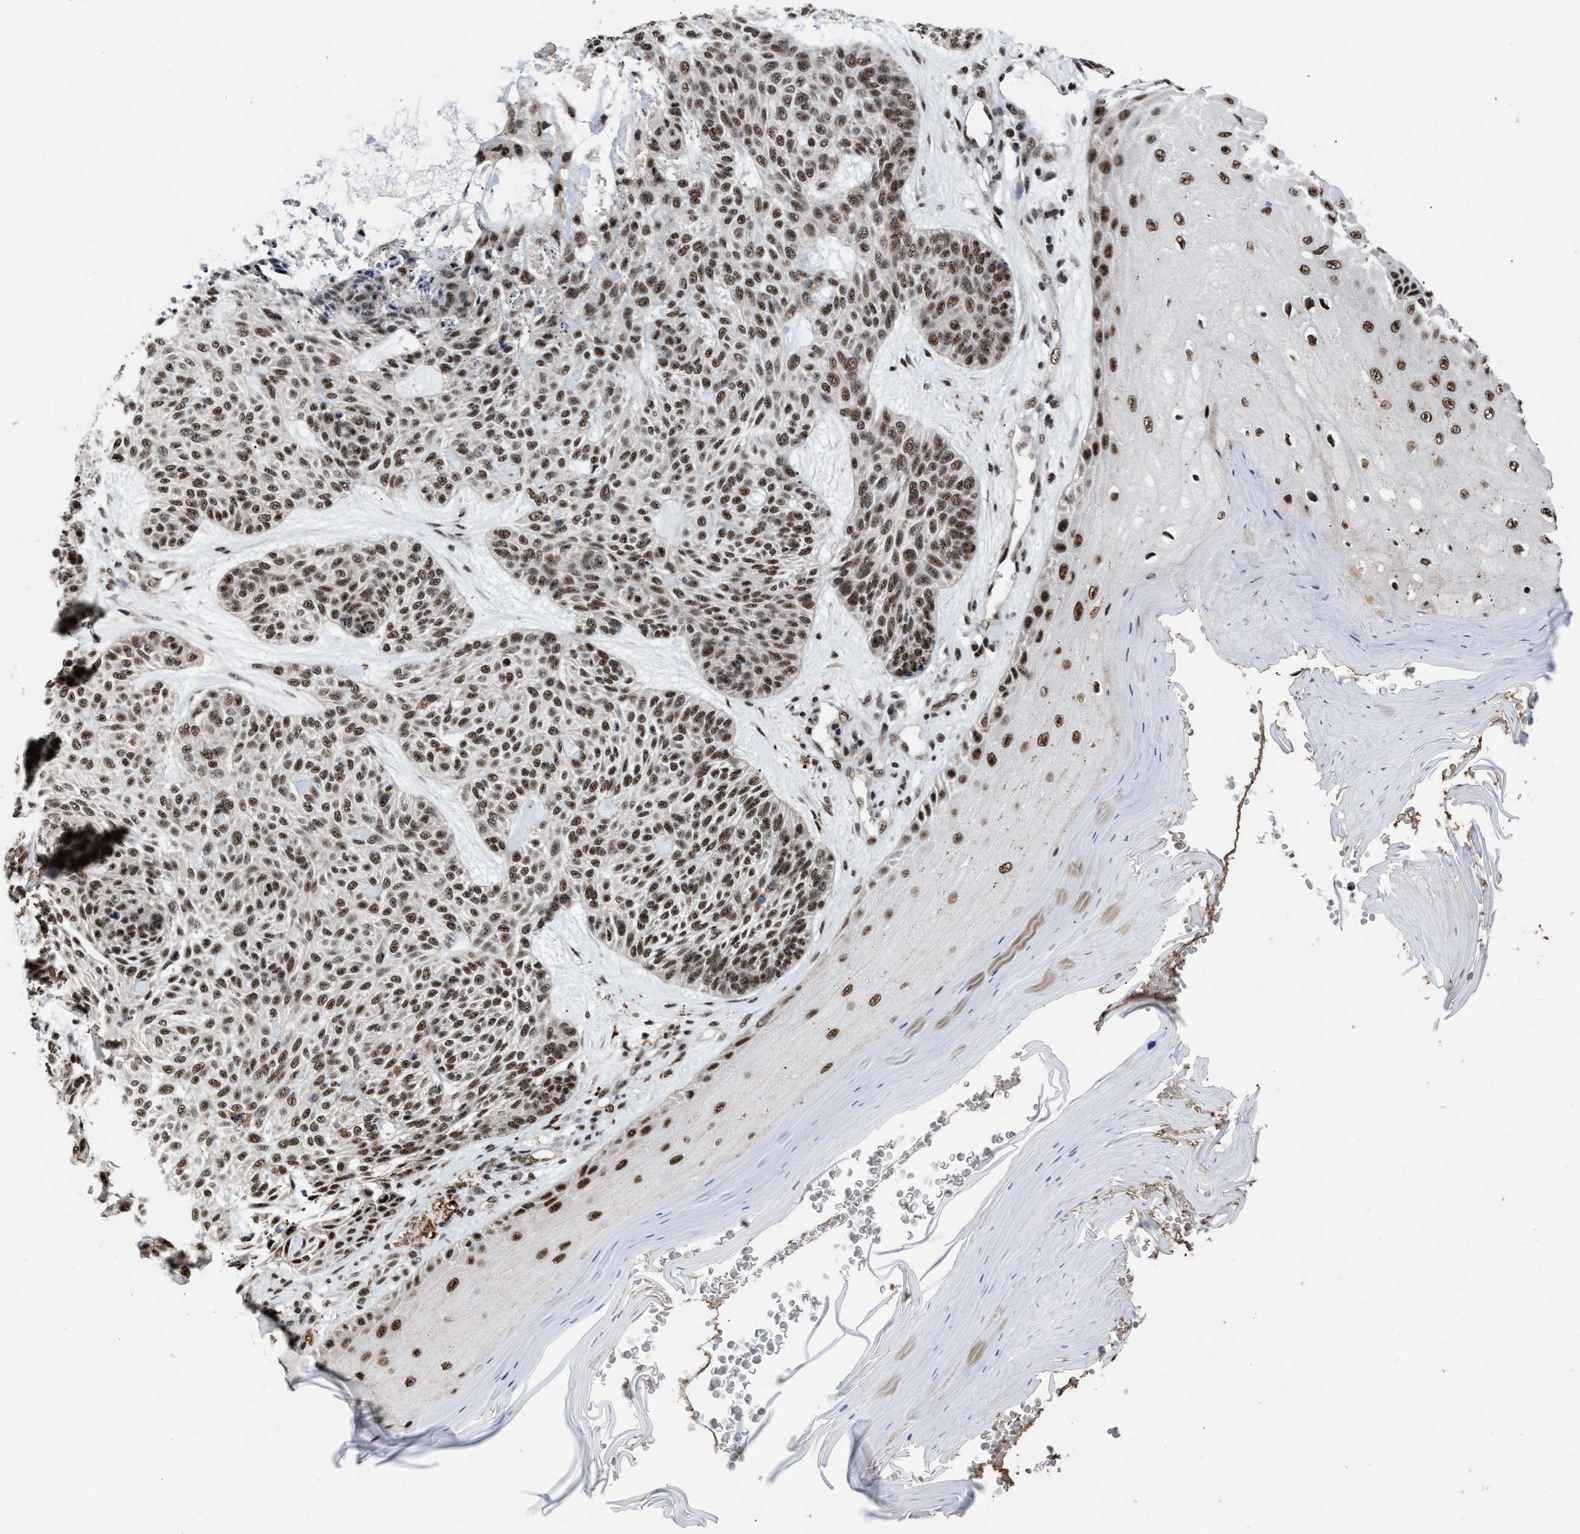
{"staining": {"intensity": "strong", "quantity": ">75%", "location": "nuclear"}, "tissue": "skin cancer", "cell_type": "Tumor cells", "image_type": "cancer", "snomed": [{"axis": "morphology", "description": "Basal cell carcinoma"}, {"axis": "topography", "description": "Skin"}], "caption": "The histopathology image exhibits a brown stain indicating the presence of a protein in the nuclear of tumor cells in skin cancer.", "gene": "EIF4A3", "patient": {"sex": "male", "age": 55}}